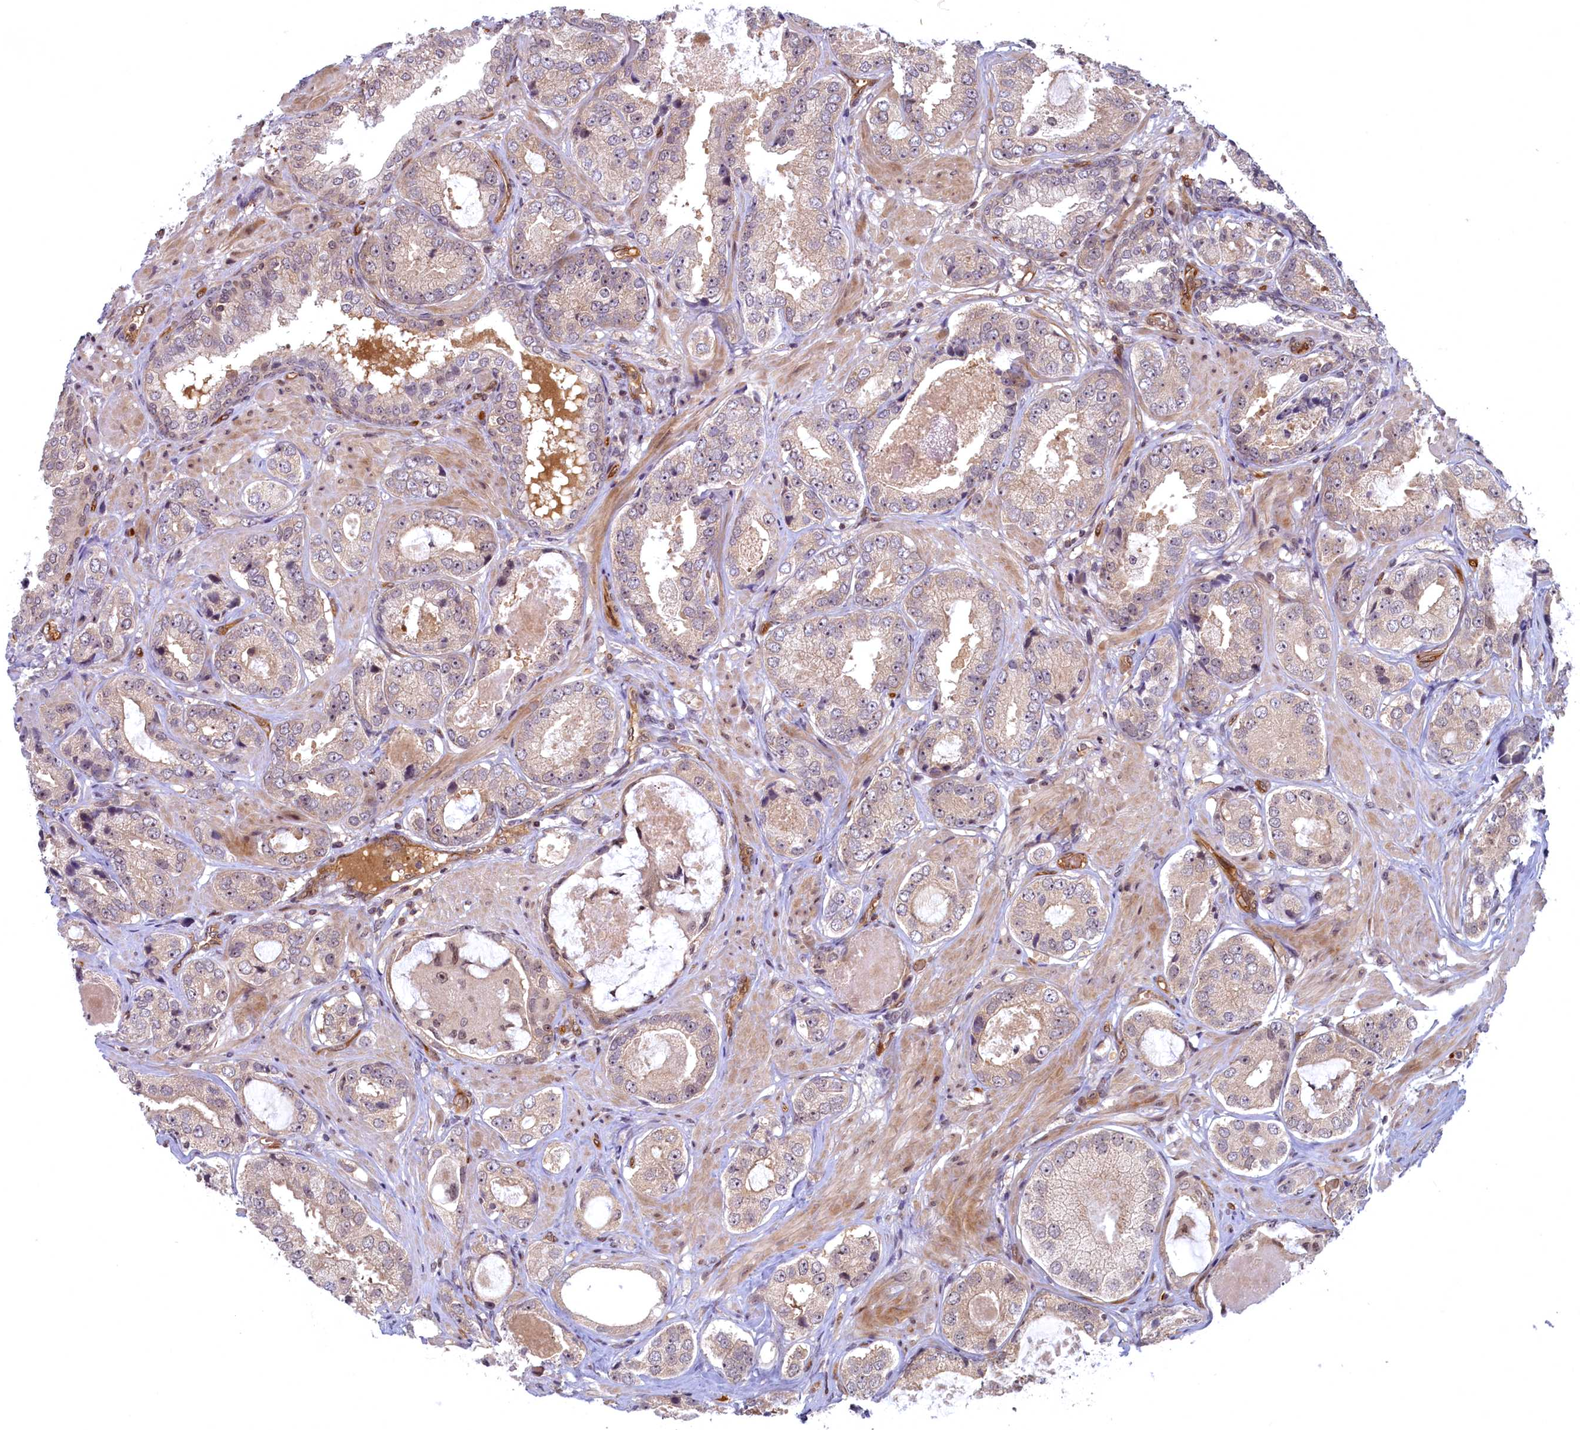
{"staining": {"intensity": "weak", "quantity": "25%-75%", "location": "cytoplasmic/membranous,nuclear"}, "tissue": "prostate cancer", "cell_type": "Tumor cells", "image_type": "cancer", "snomed": [{"axis": "morphology", "description": "Adenocarcinoma, High grade"}, {"axis": "topography", "description": "Prostate"}], "caption": "IHC (DAB) staining of human prostate cancer reveals weak cytoplasmic/membranous and nuclear protein positivity in about 25%-75% of tumor cells.", "gene": "SNRK", "patient": {"sex": "male", "age": 59}}